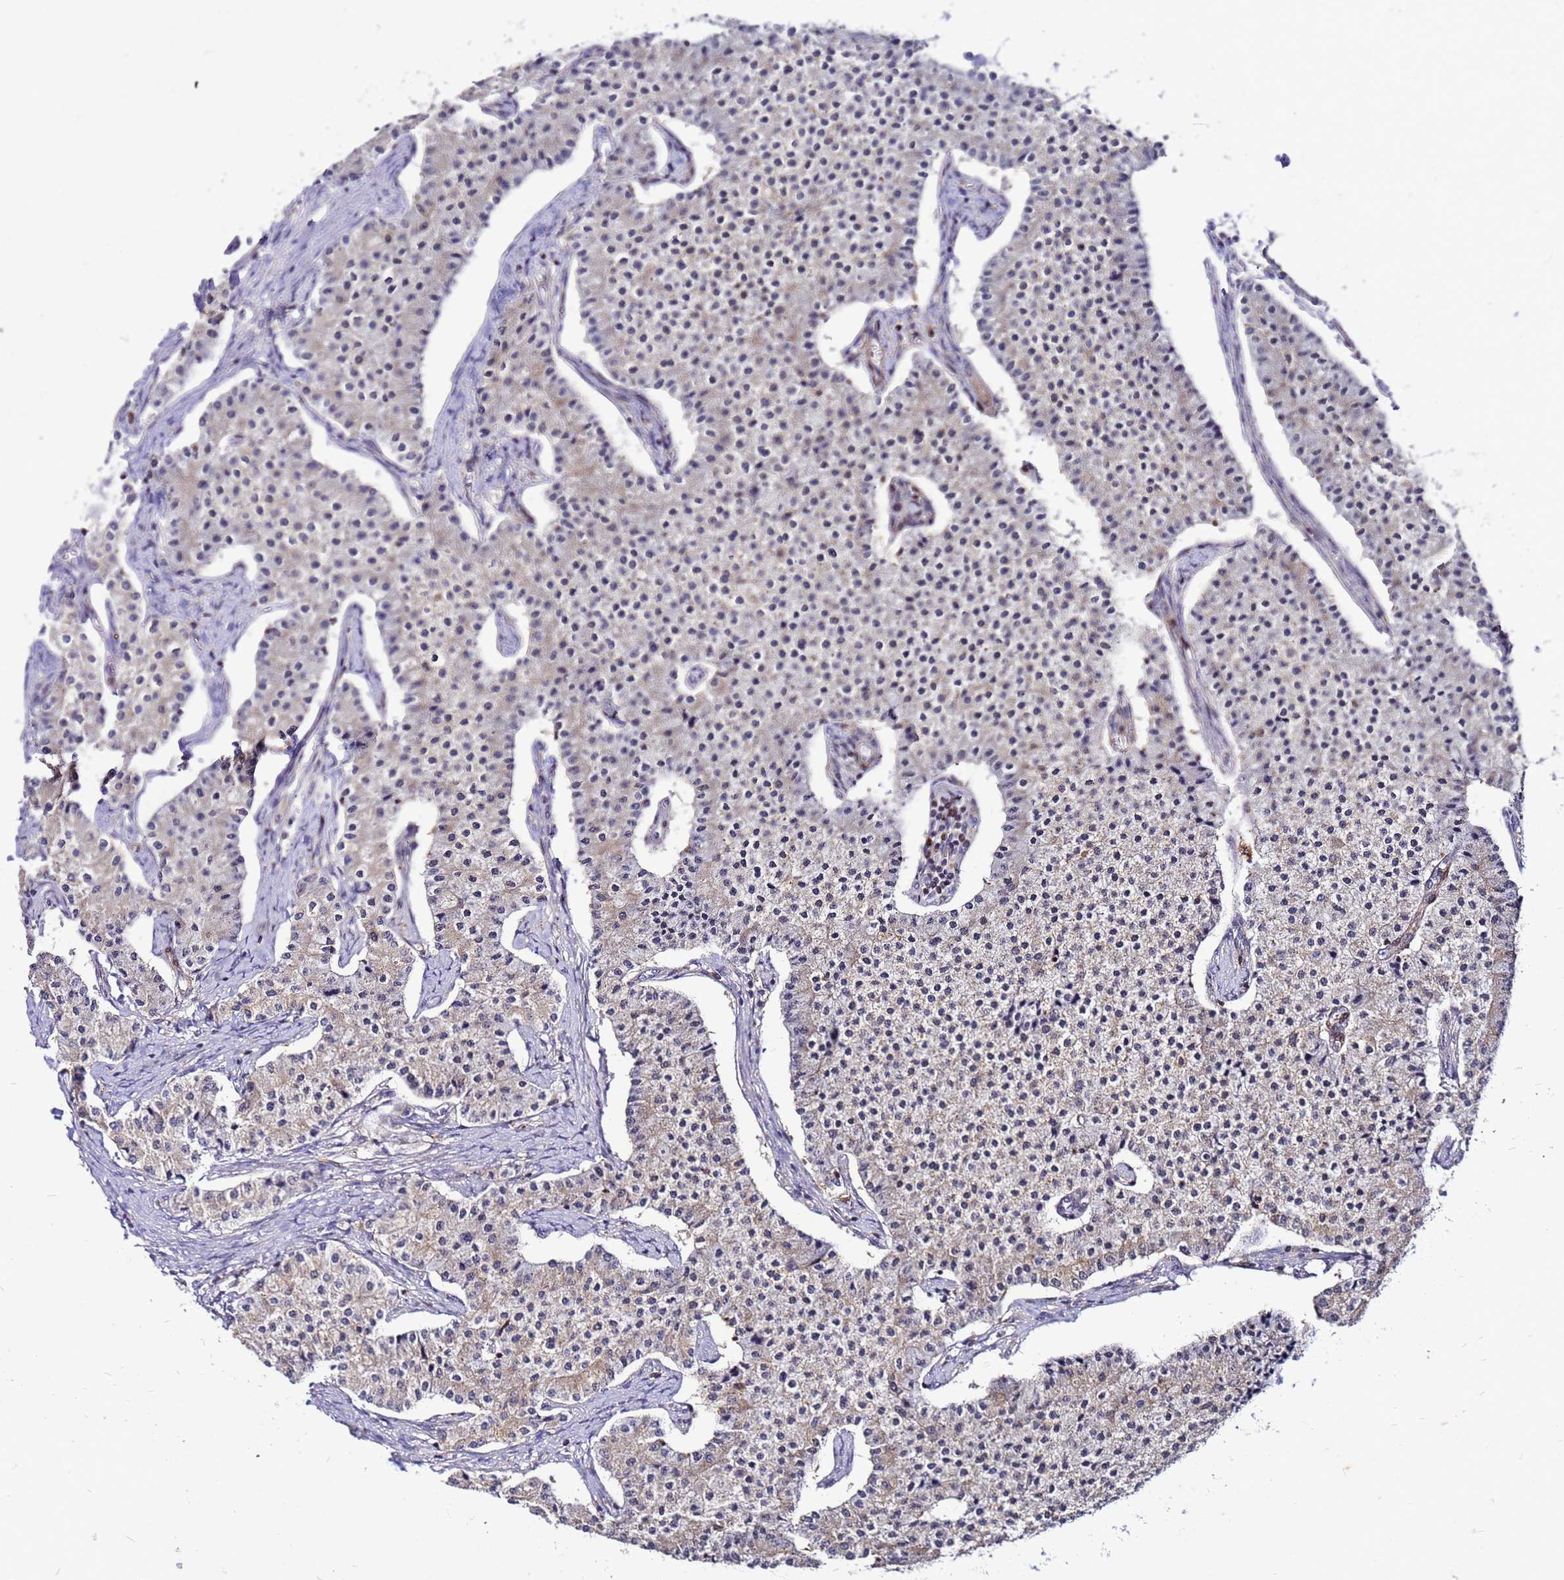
{"staining": {"intensity": "weak", "quantity": "25%-75%", "location": "cytoplasmic/membranous"}, "tissue": "carcinoid", "cell_type": "Tumor cells", "image_type": "cancer", "snomed": [{"axis": "morphology", "description": "Carcinoid, malignant, NOS"}, {"axis": "topography", "description": "Colon"}], "caption": "Approximately 25%-75% of tumor cells in human malignant carcinoid reveal weak cytoplasmic/membranous protein expression as visualized by brown immunohistochemical staining.", "gene": "DBNDD2", "patient": {"sex": "female", "age": 52}}